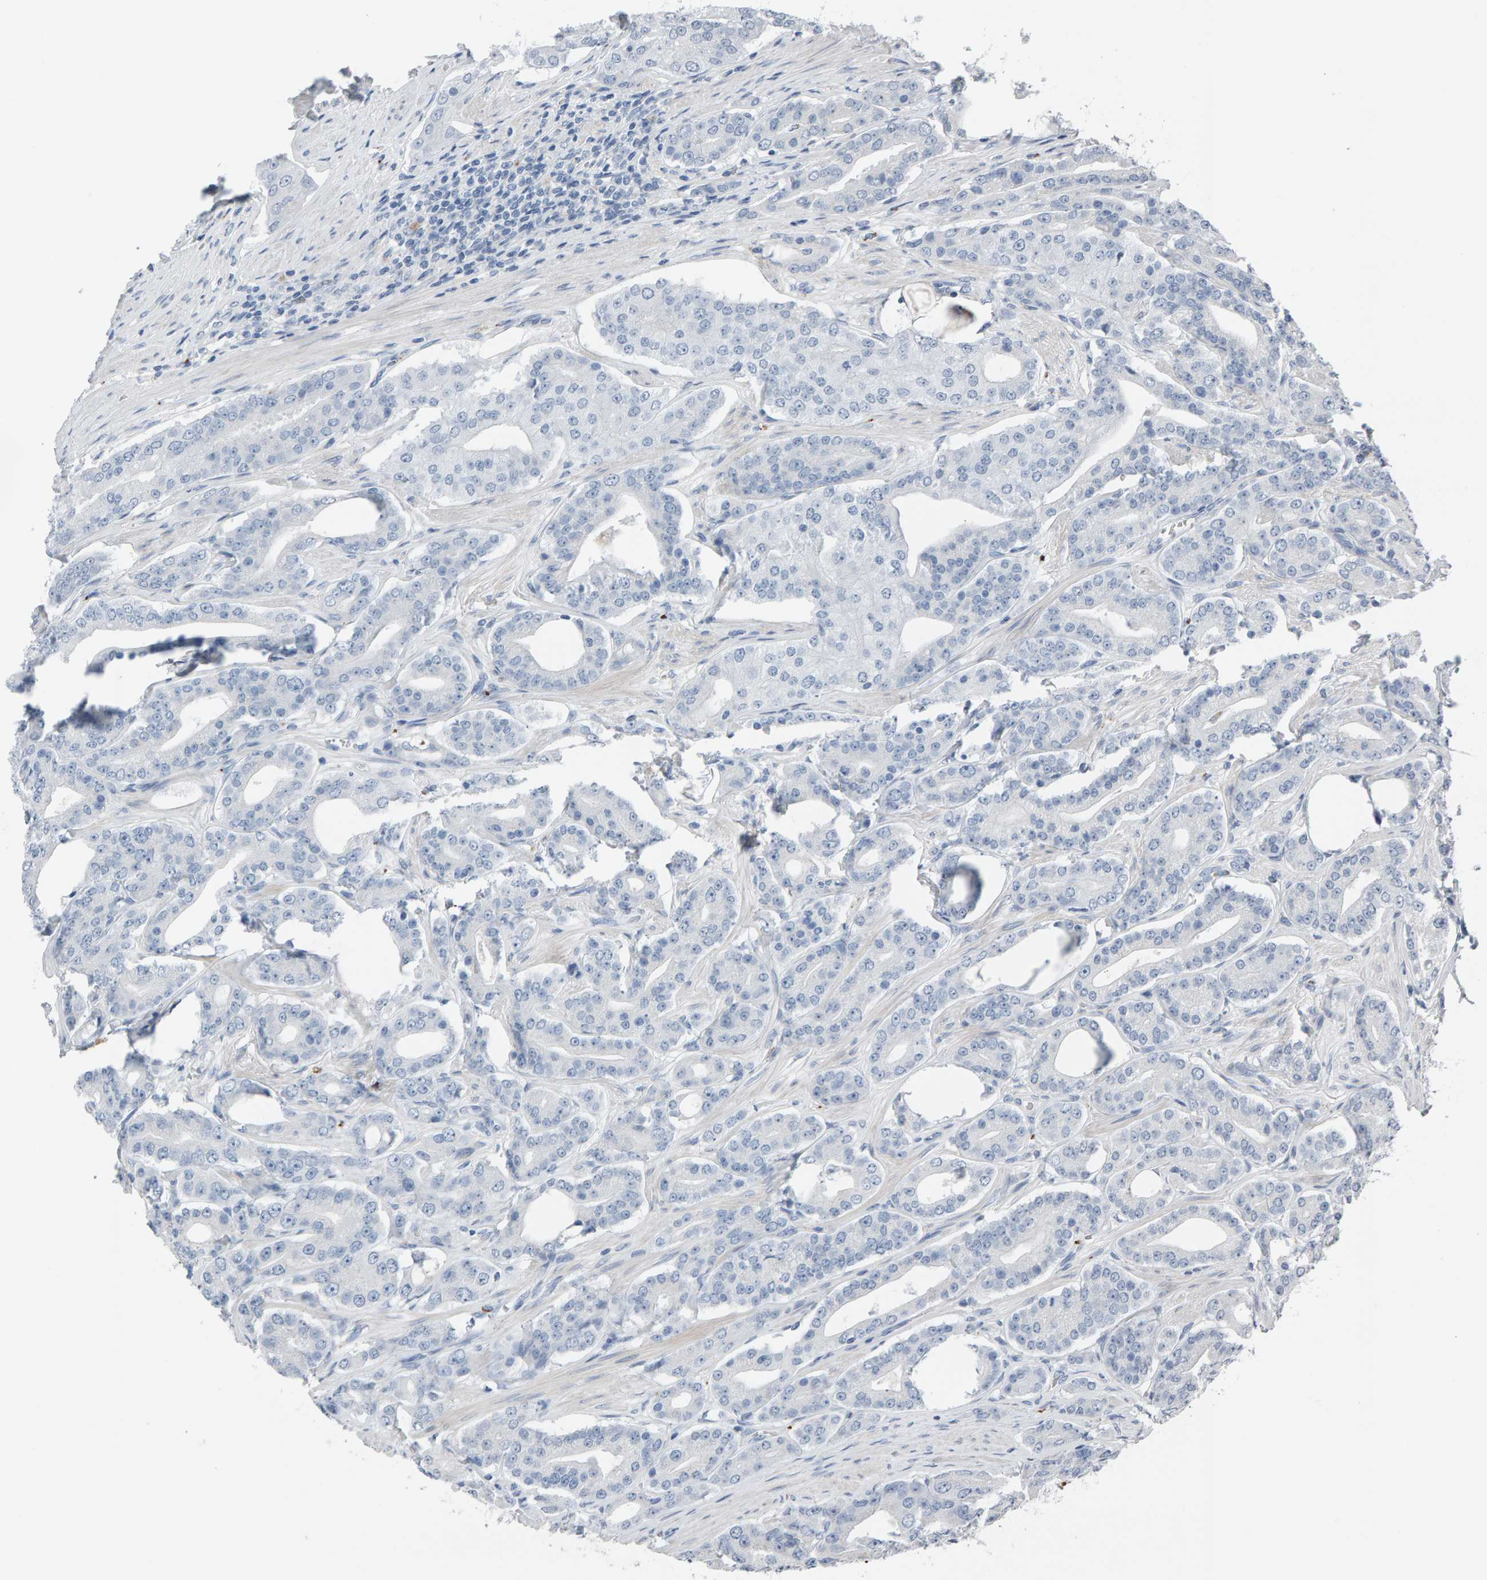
{"staining": {"intensity": "negative", "quantity": "none", "location": "none"}, "tissue": "prostate cancer", "cell_type": "Tumor cells", "image_type": "cancer", "snomed": [{"axis": "morphology", "description": "Adenocarcinoma, High grade"}, {"axis": "topography", "description": "Prostate"}], "caption": "There is no significant staining in tumor cells of prostate cancer (high-grade adenocarcinoma). (Stains: DAB immunohistochemistry with hematoxylin counter stain, Microscopy: brightfield microscopy at high magnification).", "gene": "IPPK", "patient": {"sex": "male", "age": 71}}